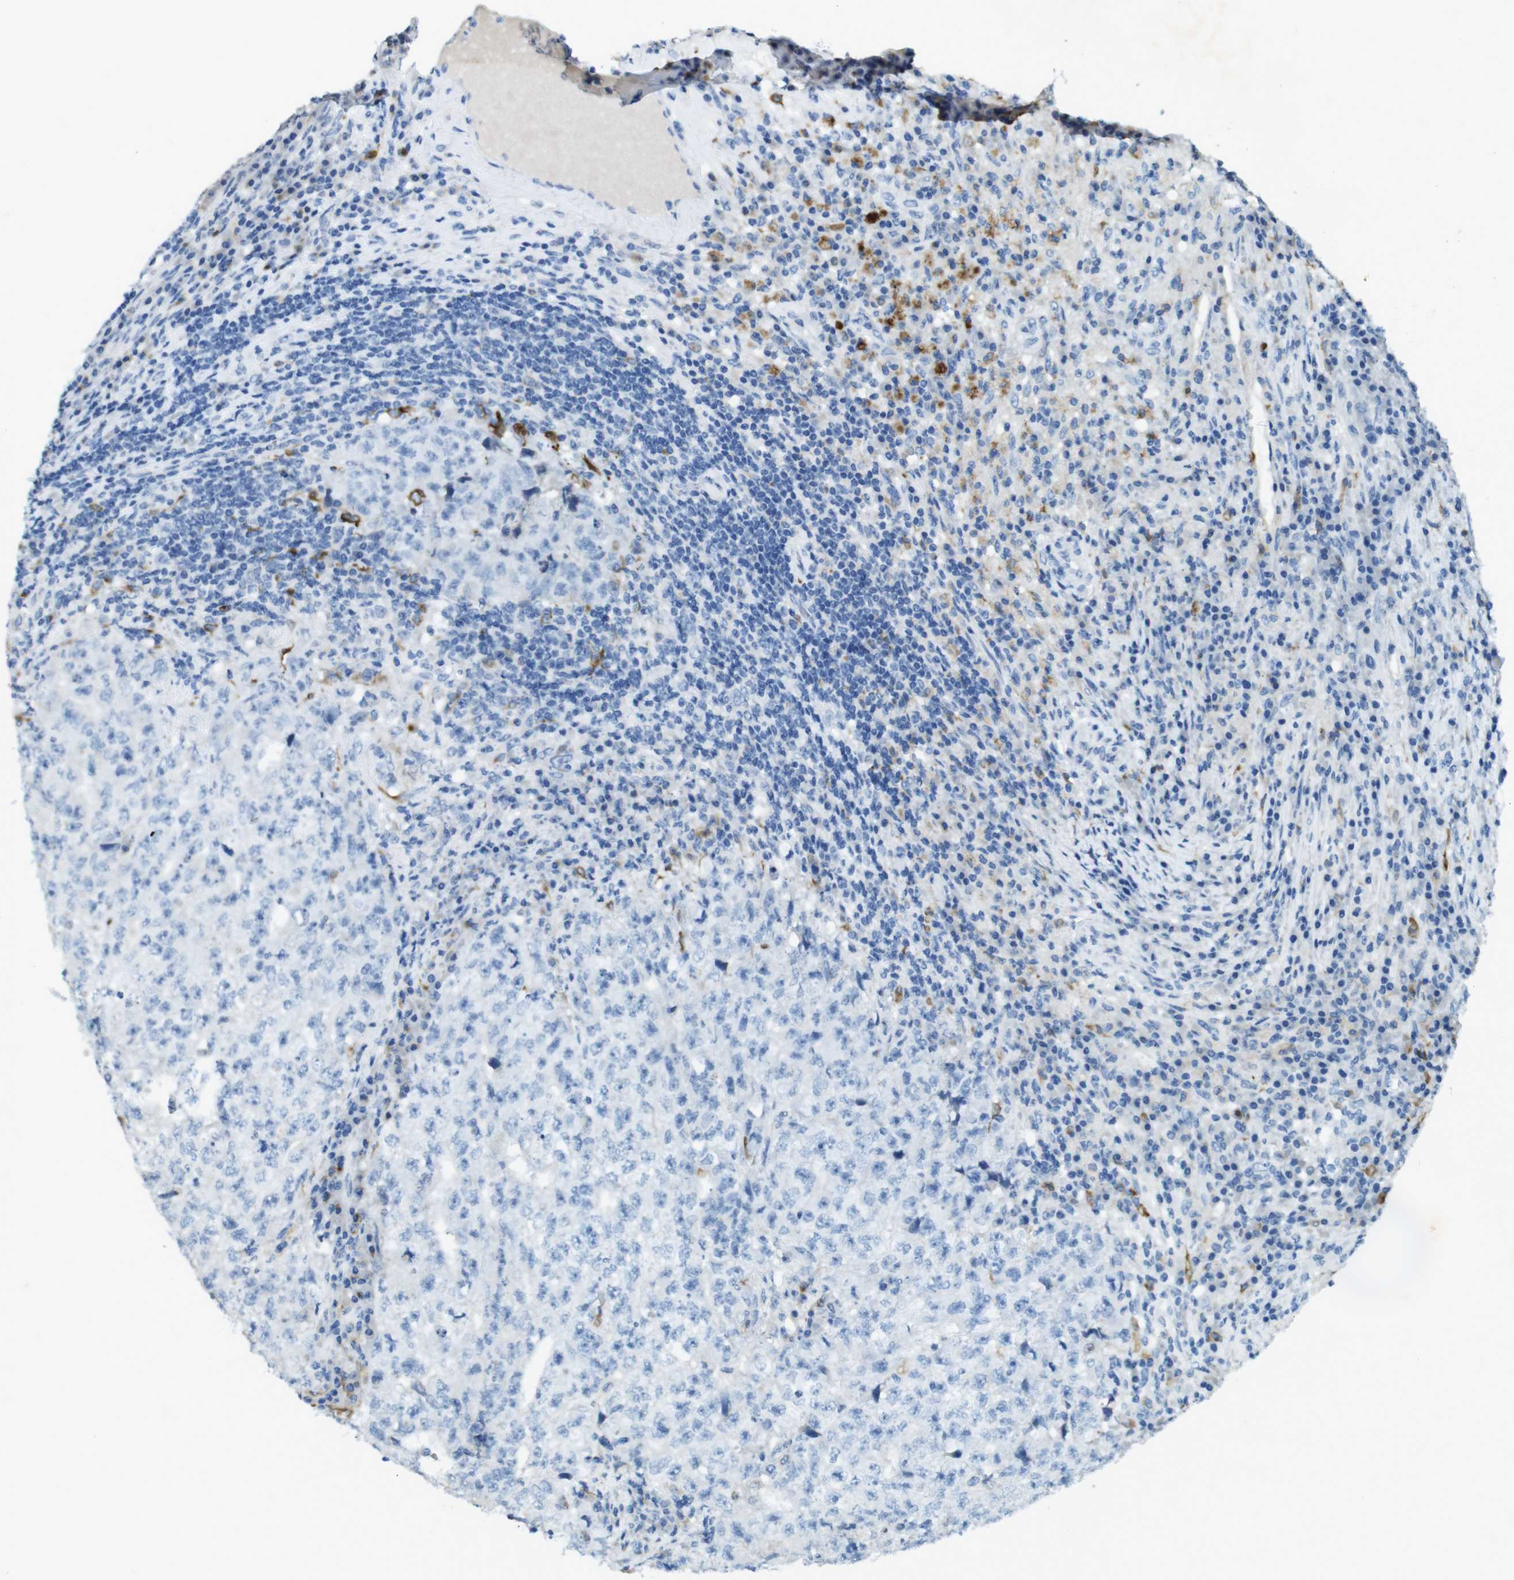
{"staining": {"intensity": "negative", "quantity": "none", "location": "none"}, "tissue": "testis cancer", "cell_type": "Tumor cells", "image_type": "cancer", "snomed": [{"axis": "morphology", "description": "Necrosis, NOS"}, {"axis": "morphology", "description": "Carcinoma, Embryonal, NOS"}, {"axis": "topography", "description": "Testis"}], "caption": "Protein analysis of testis cancer shows no significant positivity in tumor cells.", "gene": "CD320", "patient": {"sex": "male", "age": 19}}